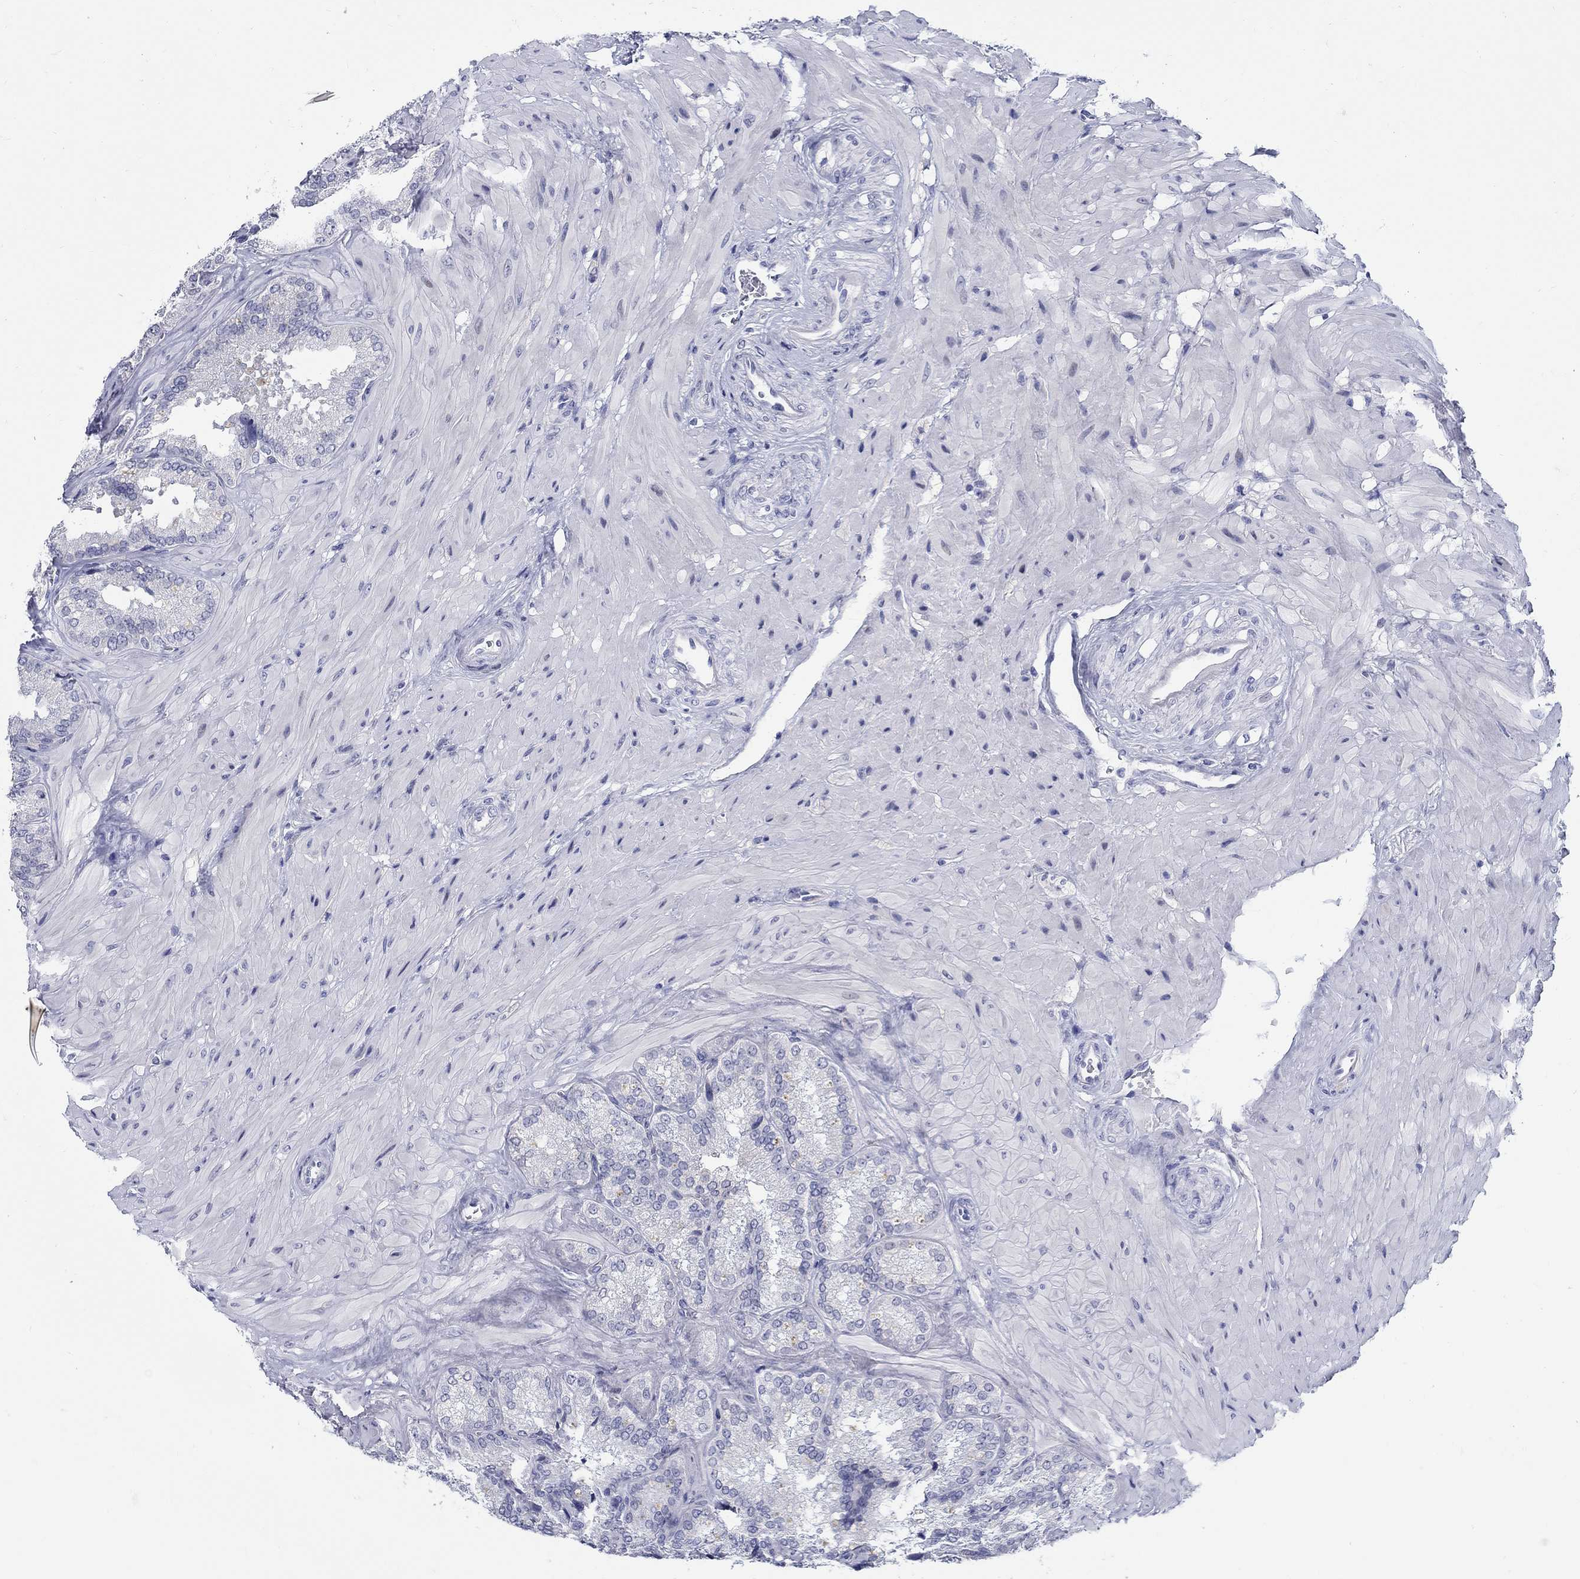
{"staining": {"intensity": "negative", "quantity": "none", "location": "none"}, "tissue": "seminal vesicle", "cell_type": "Glandular cells", "image_type": "normal", "snomed": [{"axis": "morphology", "description": "Normal tissue, NOS"}, {"axis": "topography", "description": "Seminal veicle"}], "caption": "The photomicrograph demonstrates no significant expression in glandular cells of seminal vesicle.", "gene": "CRYGS", "patient": {"sex": "male", "age": 37}}